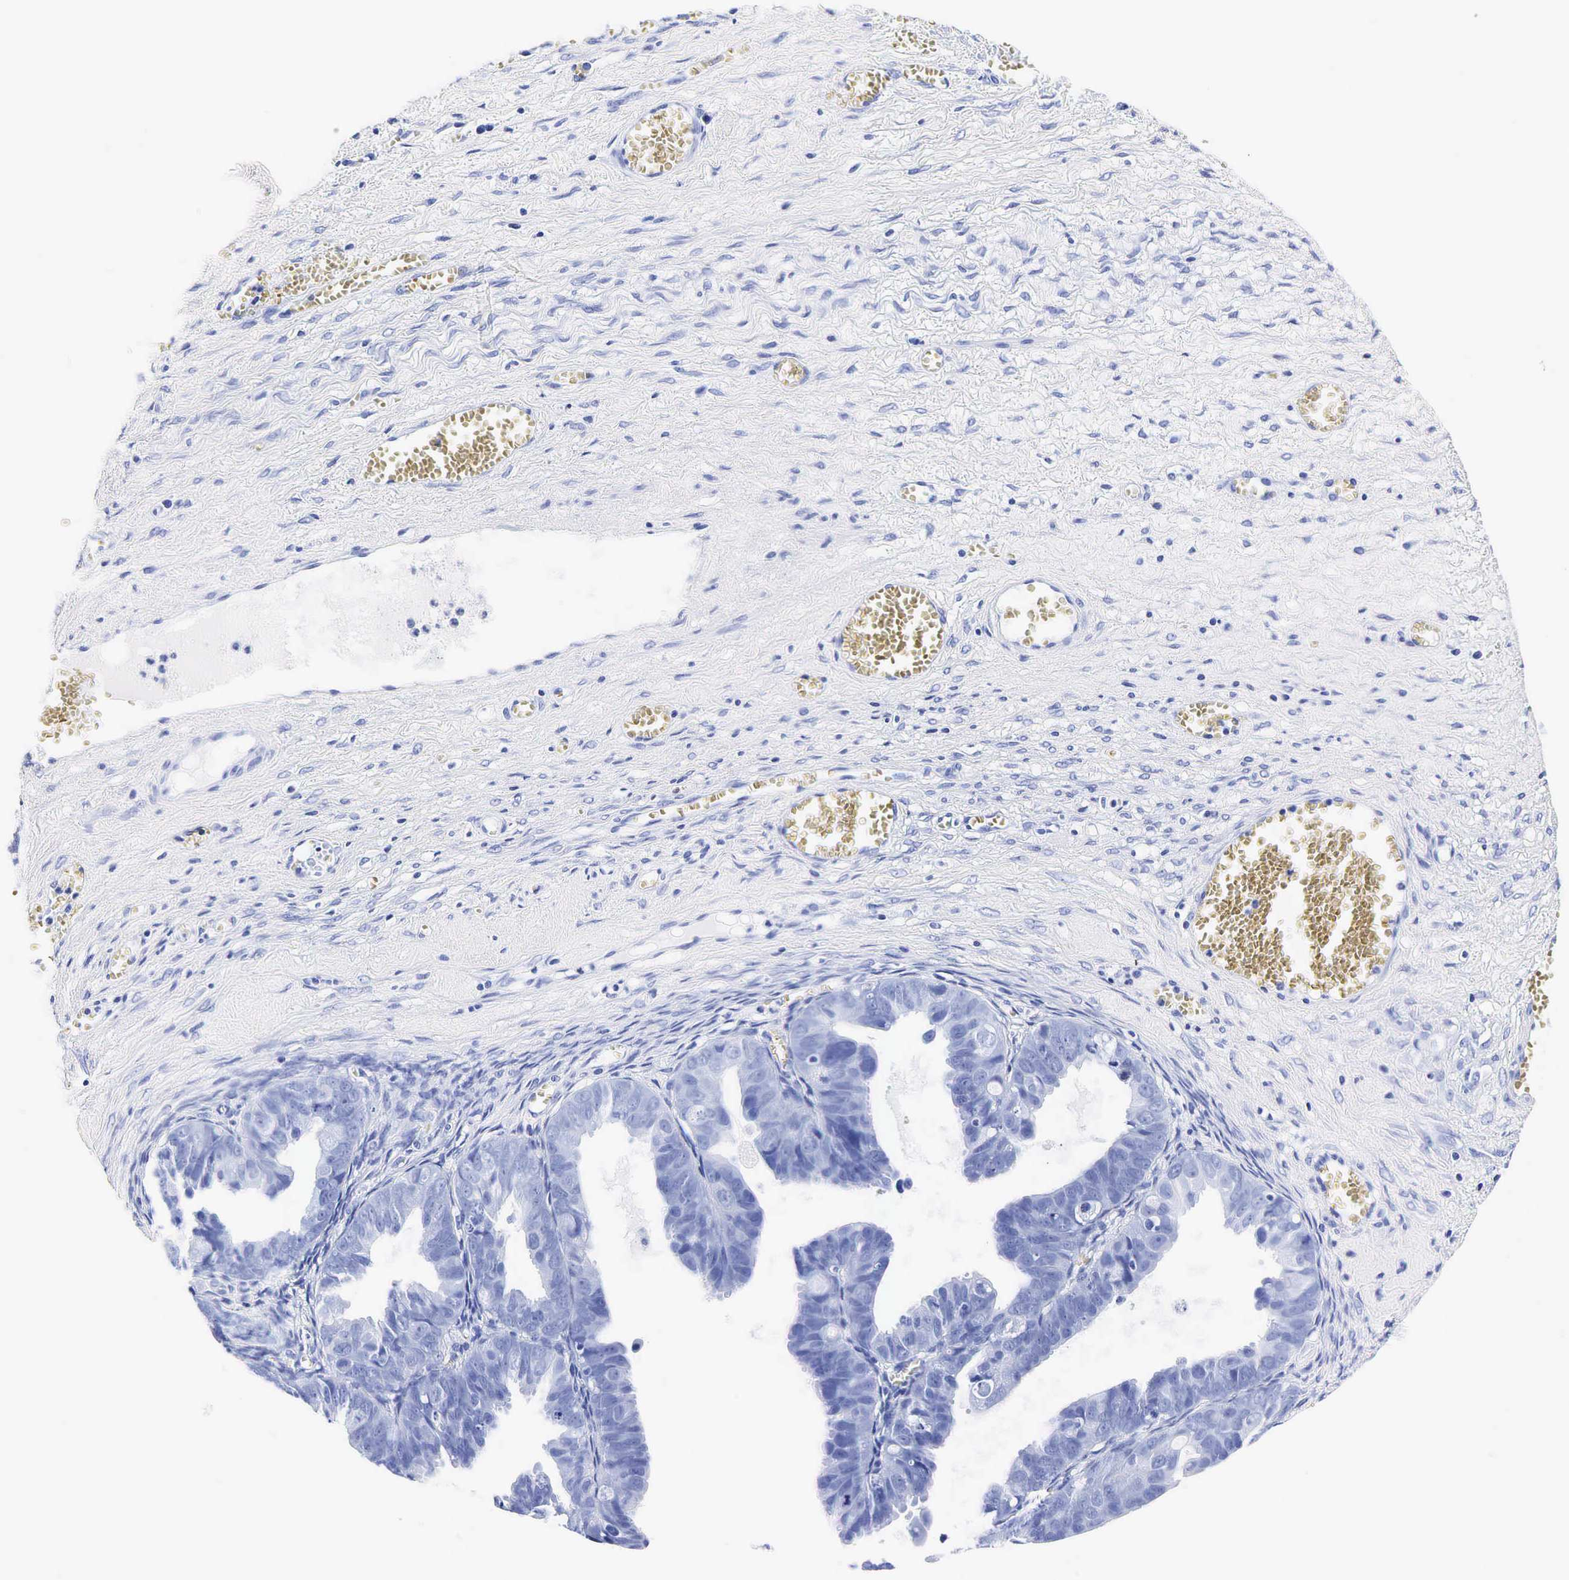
{"staining": {"intensity": "negative", "quantity": "none", "location": "none"}, "tissue": "ovarian cancer", "cell_type": "Tumor cells", "image_type": "cancer", "snomed": [{"axis": "morphology", "description": "Carcinoma, endometroid"}, {"axis": "topography", "description": "Ovary"}], "caption": "Tumor cells are negative for protein expression in human endometroid carcinoma (ovarian).", "gene": "KLK3", "patient": {"sex": "female", "age": 85}}